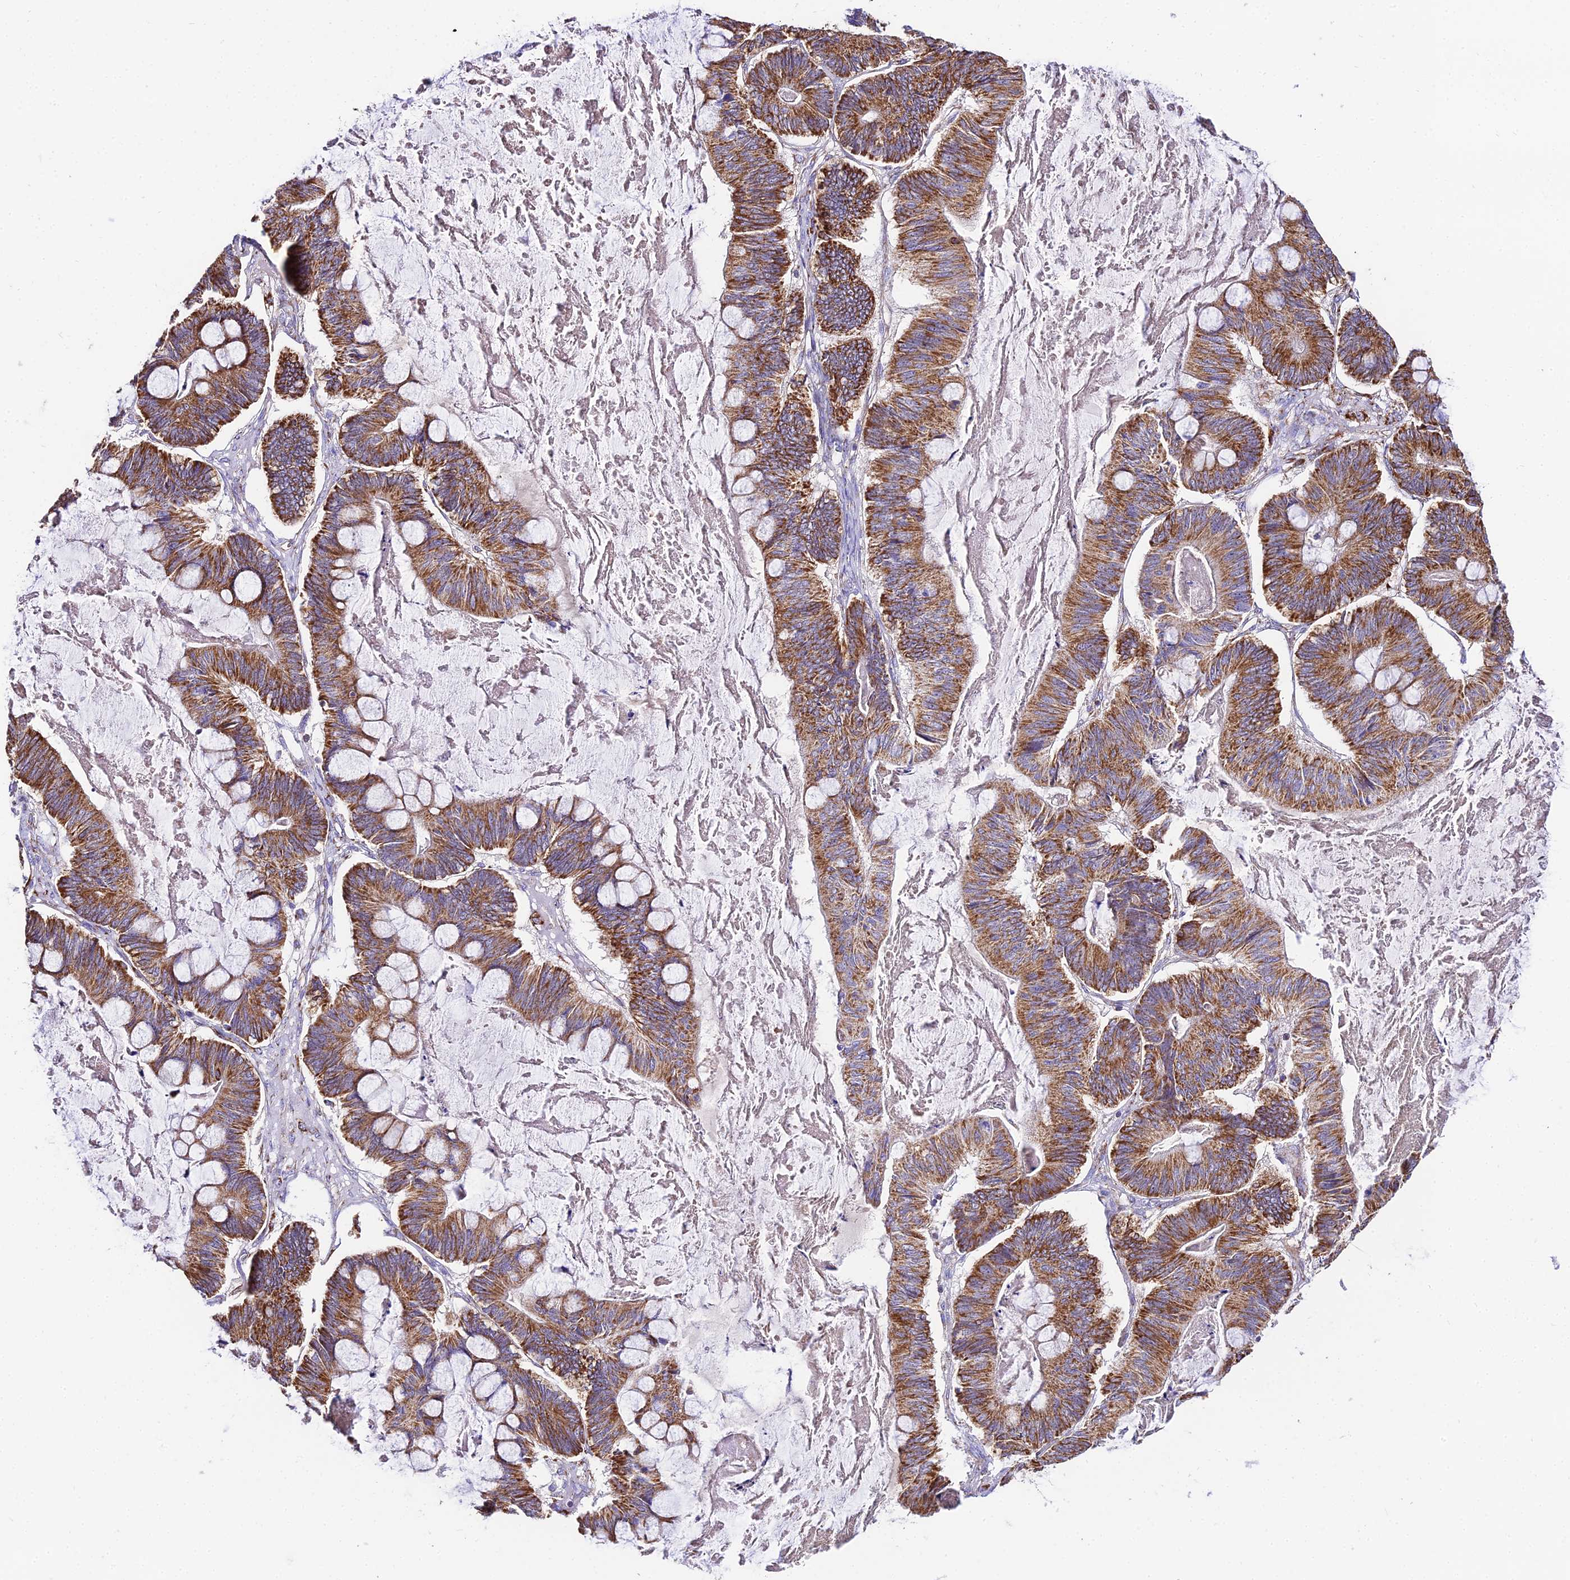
{"staining": {"intensity": "moderate", "quantity": ">75%", "location": "cytoplasmic/membranous"}, "tissue": "ovarian cancer", "cell_type": "Tumor cells", "image_type": "cancer", "snomed": [{"axis": "morphology", "description": "Cystadenocarcinoma, mucinous, NOS"}, {"axis": "topography", "description": "Ovary"}], "caption": "A brown stain shows moderate cytoplasmic/membranous positivity of a protein in human ovarian mucinous cystadenocarcinoma tumor cells.", "gene": "OCIAD1", "patient": {"sex": "female", "age": 61}}